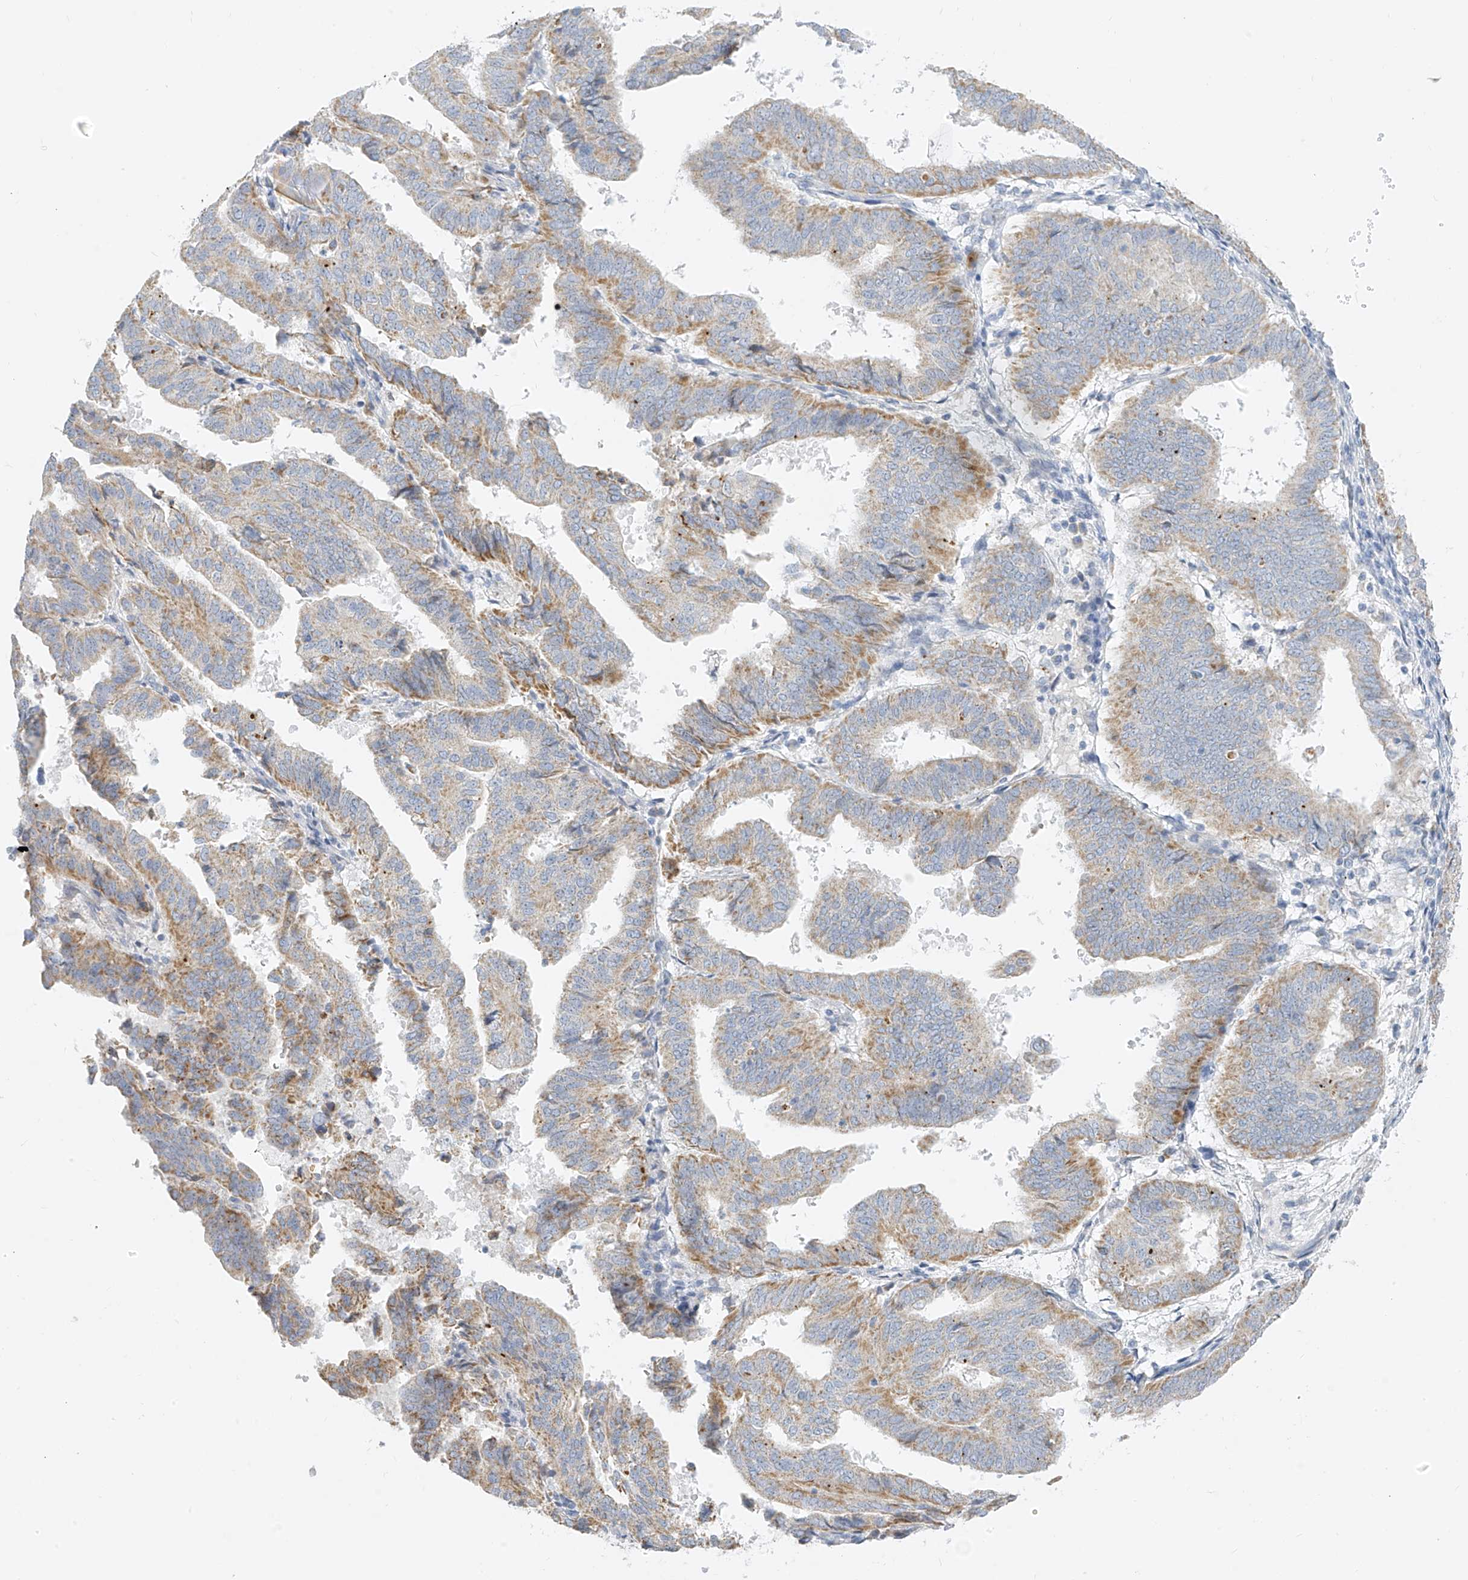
{"staining": {"intensity": "moderate", "quantity": "<25%", "location": "cytoplasmic/membranous"}, "tissue": "endometrial cancer", "cell_type": "Tumor cells", "image_type": "cancer", "snomed": [{"axis": "morphology", "description": "Adenocarcinoma, NOS"}, {"axis": "topography", "description": "Uterus"}], "caption": "Immunohistochemistry staining of endometrial adenocarcinoma, which reveals low levels of moderate cytoplasmic/membranous positivity in about <25% of tumor cells indicating moderate cytoplasmic/membranous protein expression. The staining was performed using DAB (brown) for protein detection and nuclei were counterstained in hematoxylin (blue).", "gene": "ZNF404", "patient": {"sex": "female", "age": 77}}